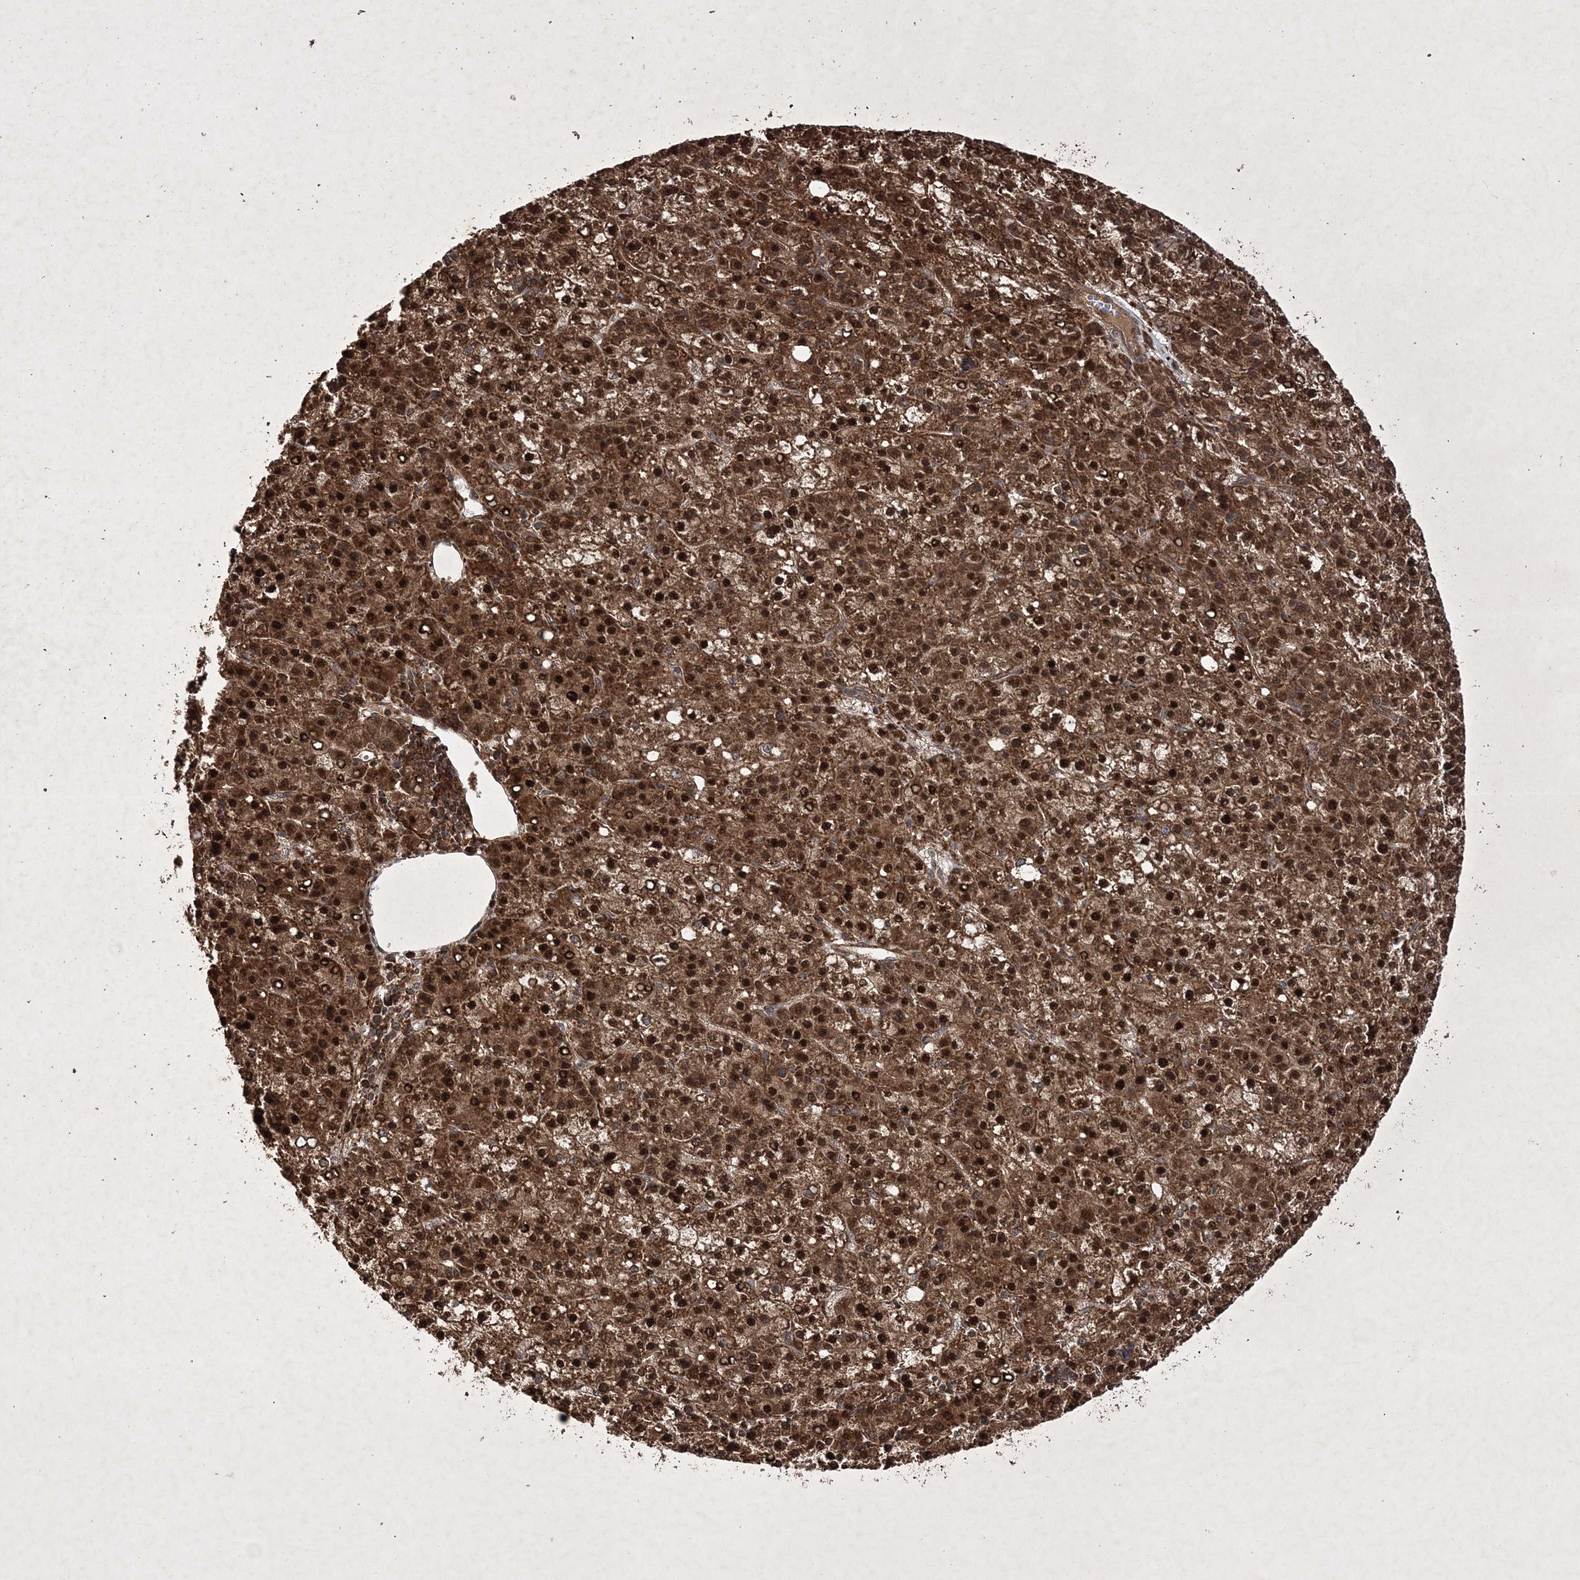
{"staining": {"intensity": "strong", "quantity": ">75%", "location": "cytoplasmic/membranous,nuclear"}, "tissue": "liver cancer", "cell_type": "Tumor cells", "image_type": "cancer", "snomed": [{"axis": "morphology", "description": "Carcinoma, Hepatocellular, NOS"}, {"axis": "topography", "description": "Liver"}], "caption": "Immunohistochemical staining of liver hepatocellular carcinoma displays high levels of strong cytoplasmic/membranous and nuclear positivity in approximately >75% of tumor cells.", "gene": "DNAJC13", "patient": {"sex": "female", "age": 58}}